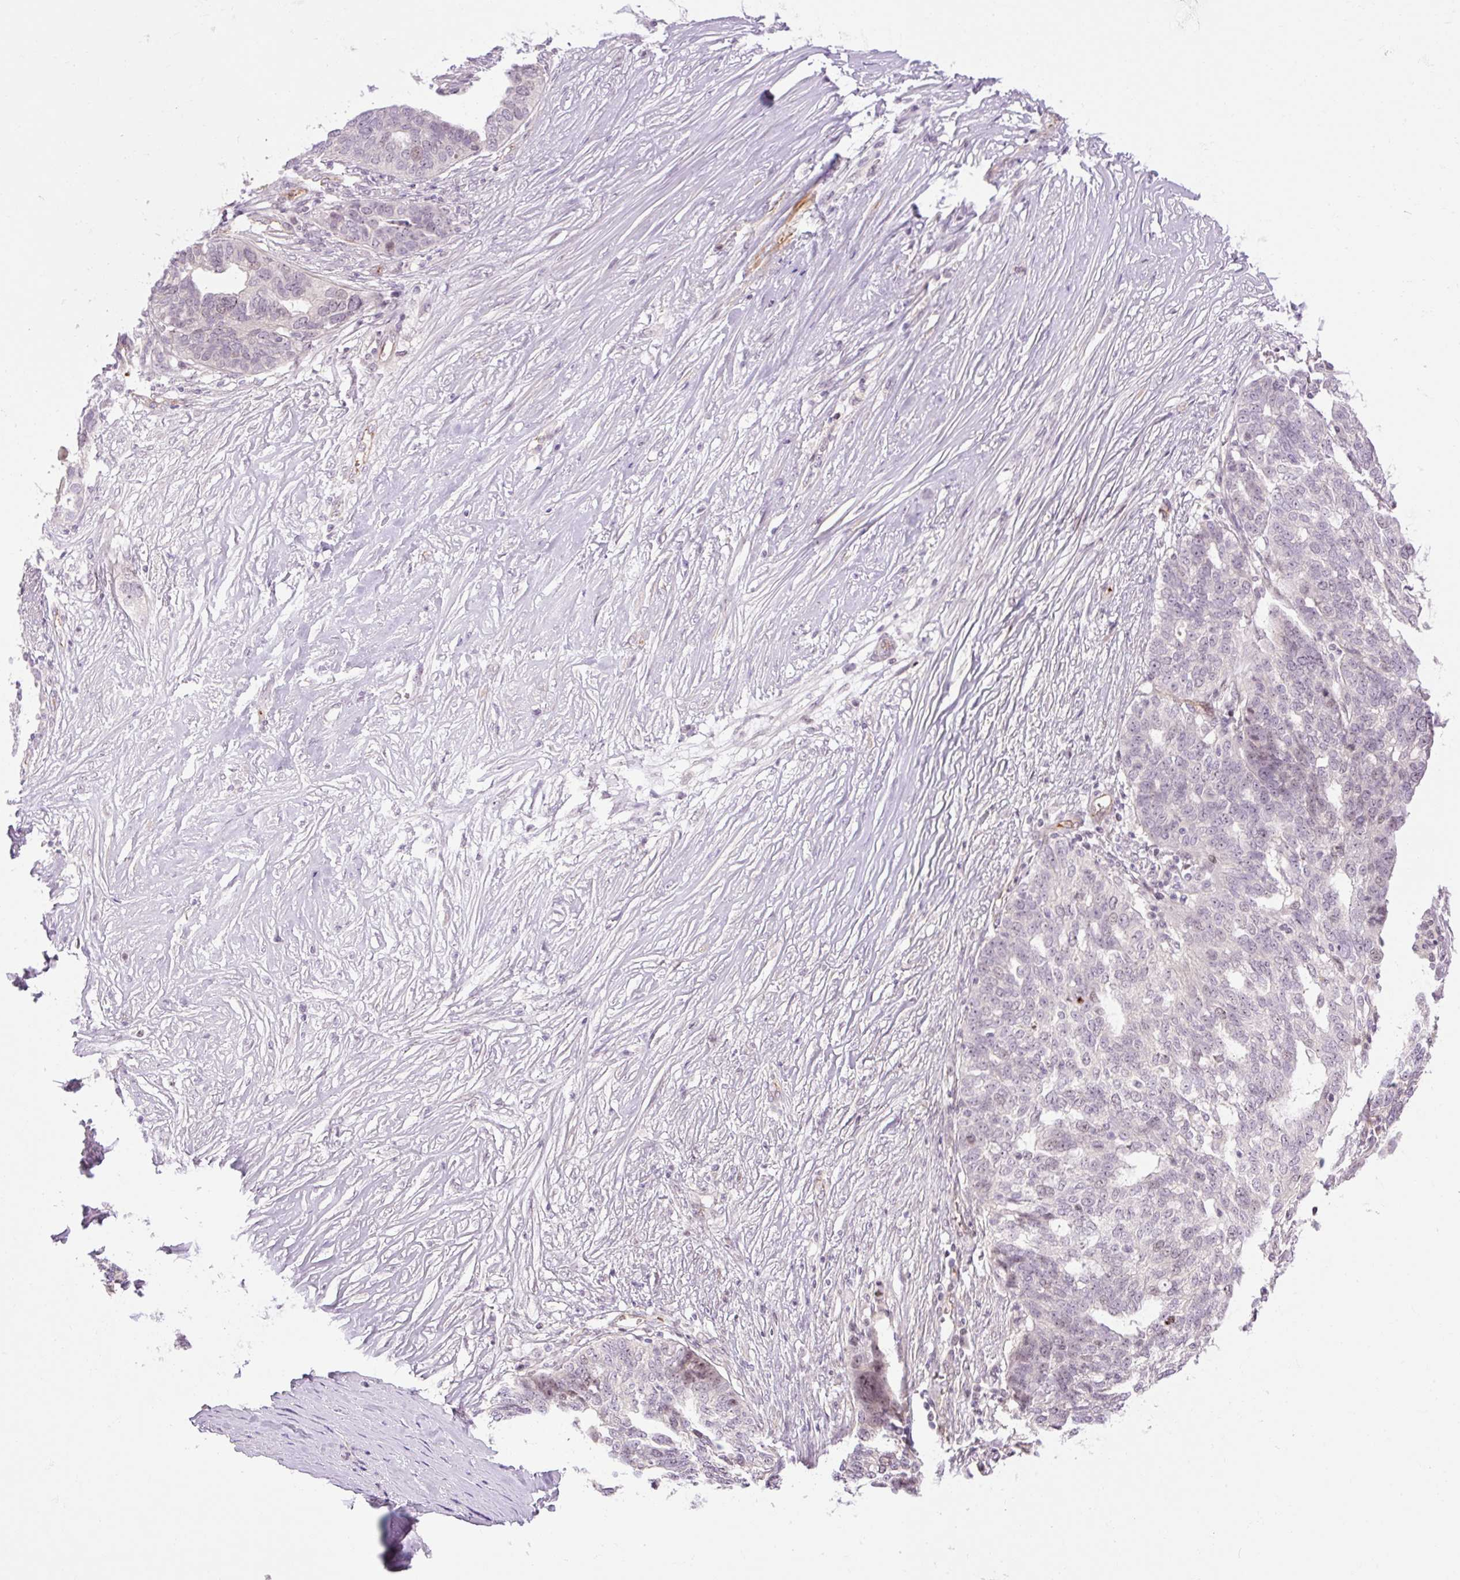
{"staining": {"intensity": "negative", "quantity": "none", "location": "none"}, "tissue": "ovarian cancer", "cell_type": "Tumor cells", "image_type": "cancer", "snomed": [{"axis": "morphology", "description": "Cystadenocarcinoma, serous, NOS"}, {"axis": "topography", "description": "Ovary"}], "caption": "There is no significant positivity in tumor cells of serous cystadenocarcinoma (ovarian).", "gene": "ZNF417", "patient": {"sex": "female", "age": 59}}